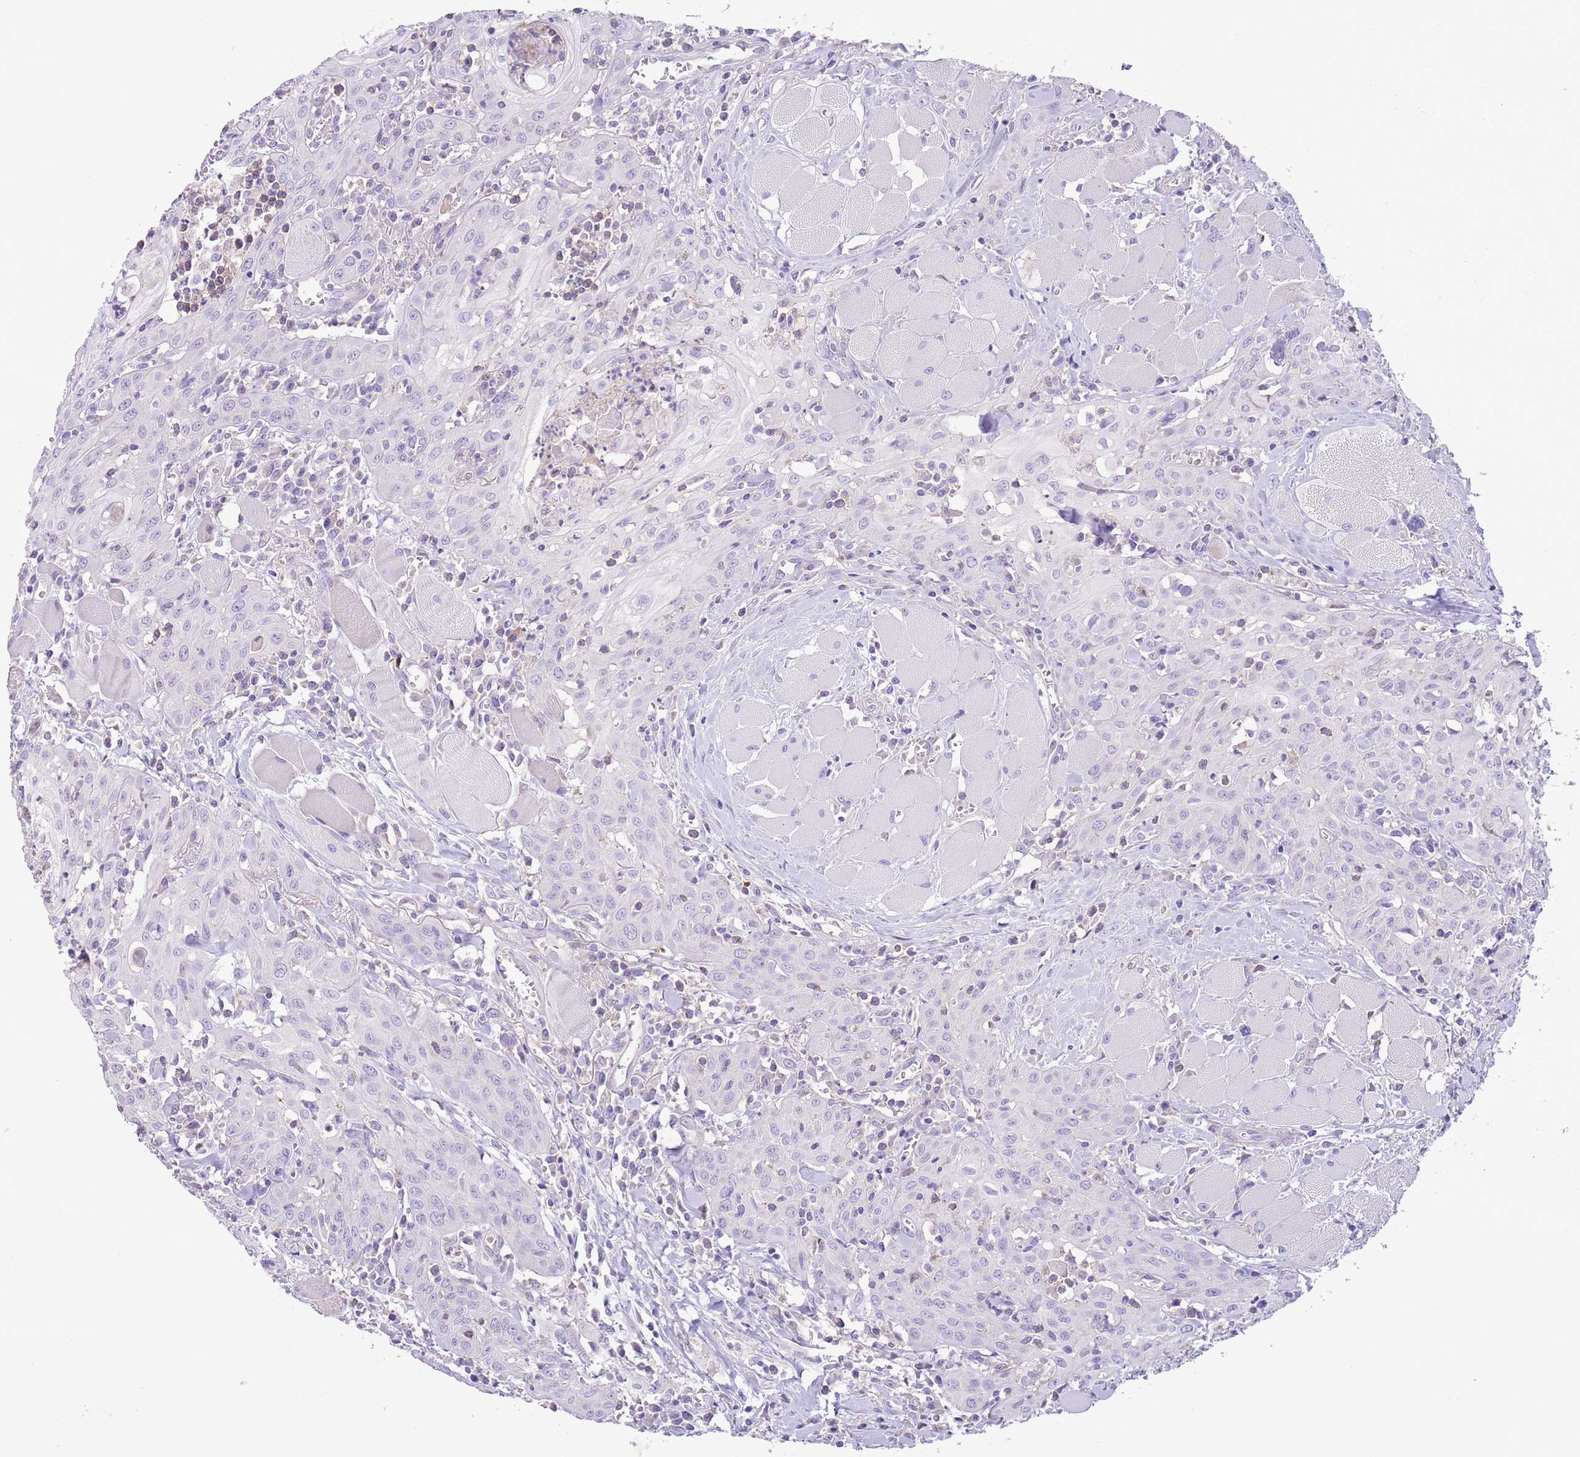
{"staining": {"intensity": "negative", "quantity": "none", "location": "none"}, "tissue": "head and neck cancer", "cell_type": "Tumor cells", "image_type": "cancer", "snomed": [{"axis": "morphology", "description": "Squamous cell carcinoma, NOS"}, {"axis": "topography", "description": "Oral tissue"}, {"axis": "topography", "description": "Head-Neck"}], "caption": "Immunohistochemistry (IHC) micrograph of head and neck cancer stained for a protein (brown), which demonstrates no positivity in tumor cells.", "gene": "ZNF697", "patient": {"sex": "female", "age": 70}}